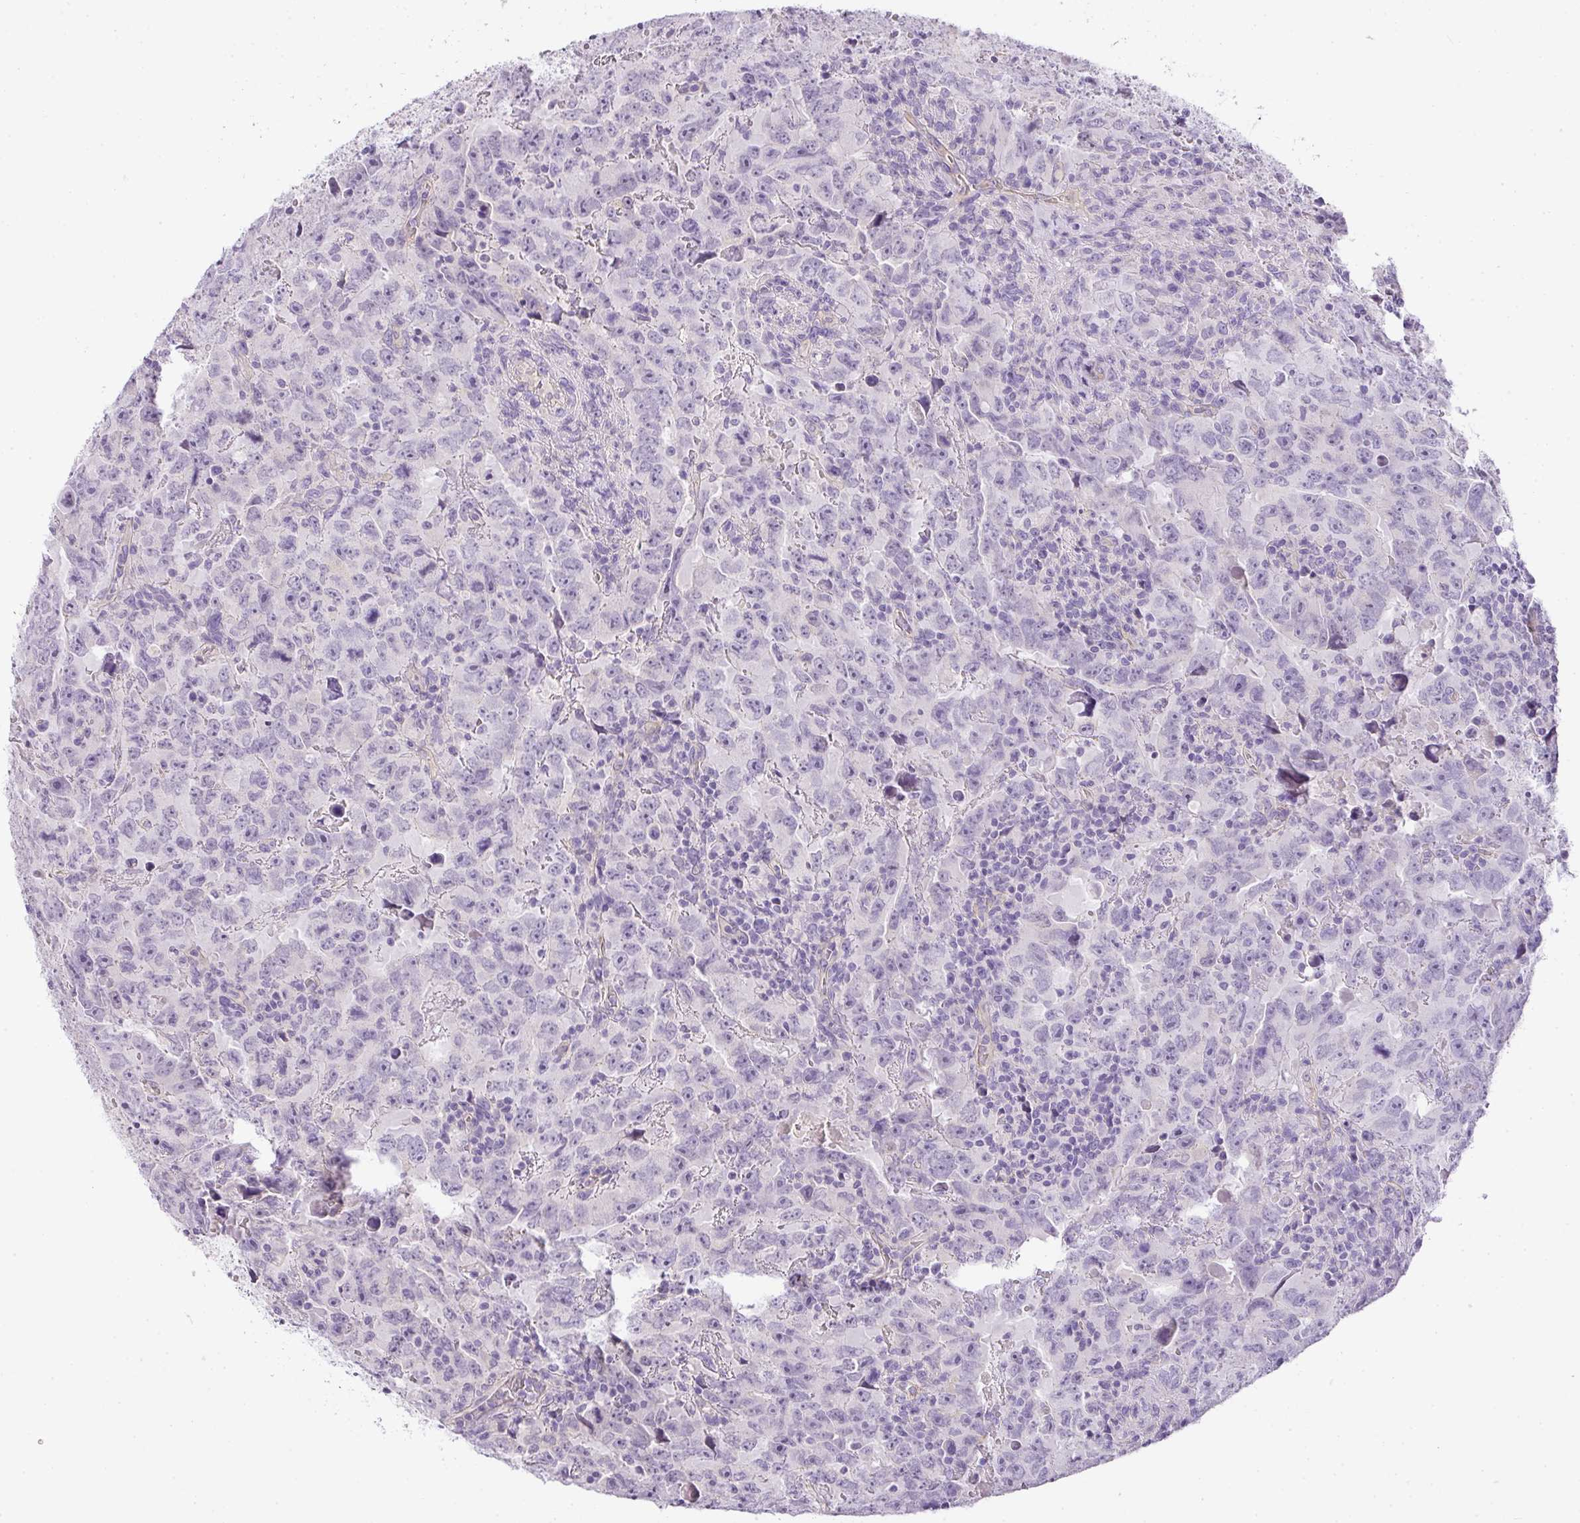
{"staining": {"intensity": "negative", "quantity": "none", "location": "none"}, "tissue": "testis cancer", "cell_type": "Tumor cells", "image_type": "cancer", "snomed": [{"axis": "morphology", "description": "Carcinoma, Embryonal, NOS"}, {"axis": "topography", "description": "Testis"}], "caption": "Testis cancer was stained to show a protein in brown. There is no significant positivity in tumor cells.", "gene": "RAX2", "patient": {"sex": "male", "age": 24}}